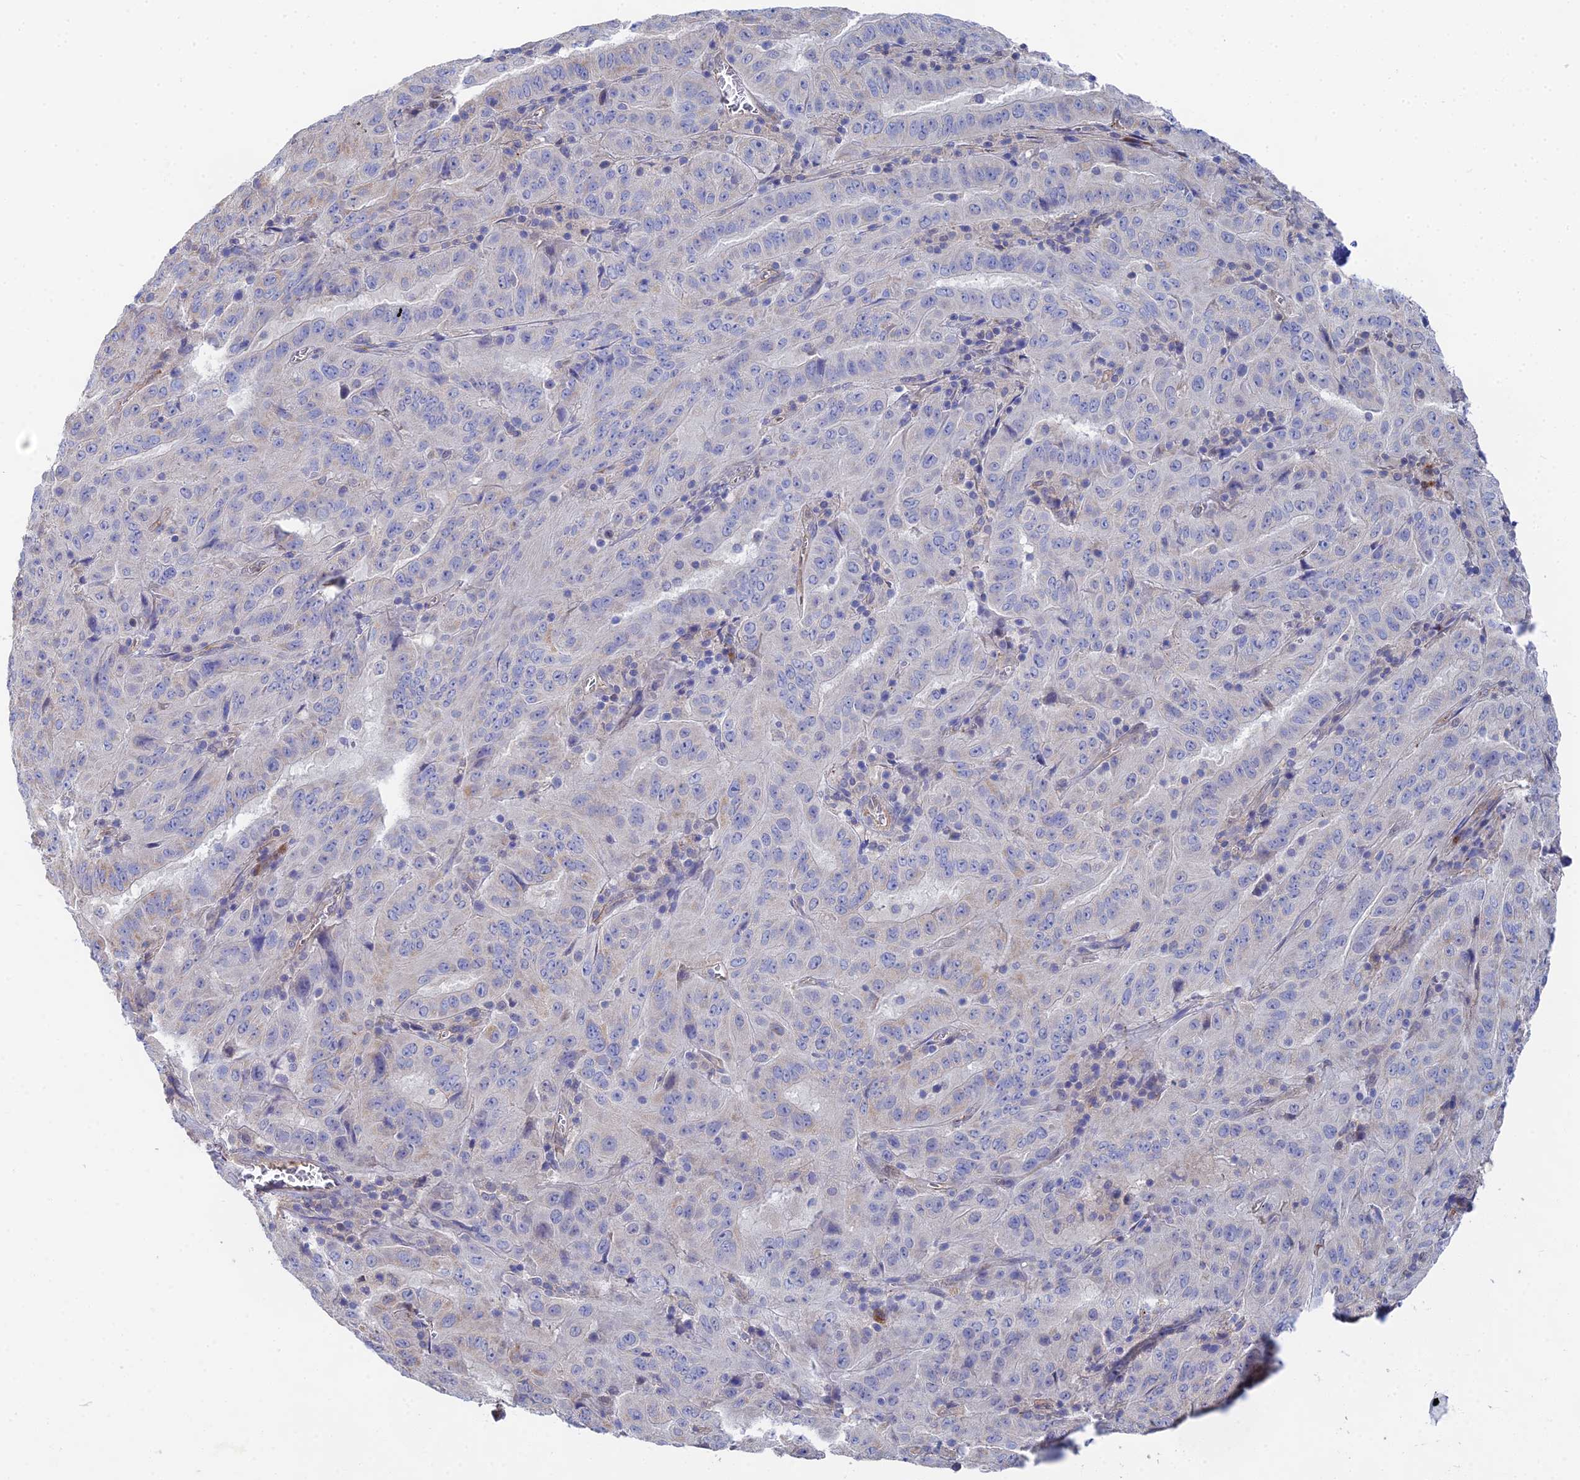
{"staining": {"intensity": "negative", "quantity": "none", "location": "none"}, "tissue": "pancreatic cancer", "cell_type": "Tumor cells", "image_type": "cancer", "snomed": [{"axis": "morphology", "description": "Adenocarcinoma, NOS"}, {"axis": "topography", "description": "Pancreas"}], "caption": "Protein analysis of pancreatic adenocarcinoma shows no significant staining in tumor cells. (Stains: DAB (3,3'-diaminobenzidine) IHC with hematoxylin counter stain, Microscopy: brightfield microscopy at high magnification).", "gene": "DNAH14", "patient": {"sex": "male", "age": 63}}